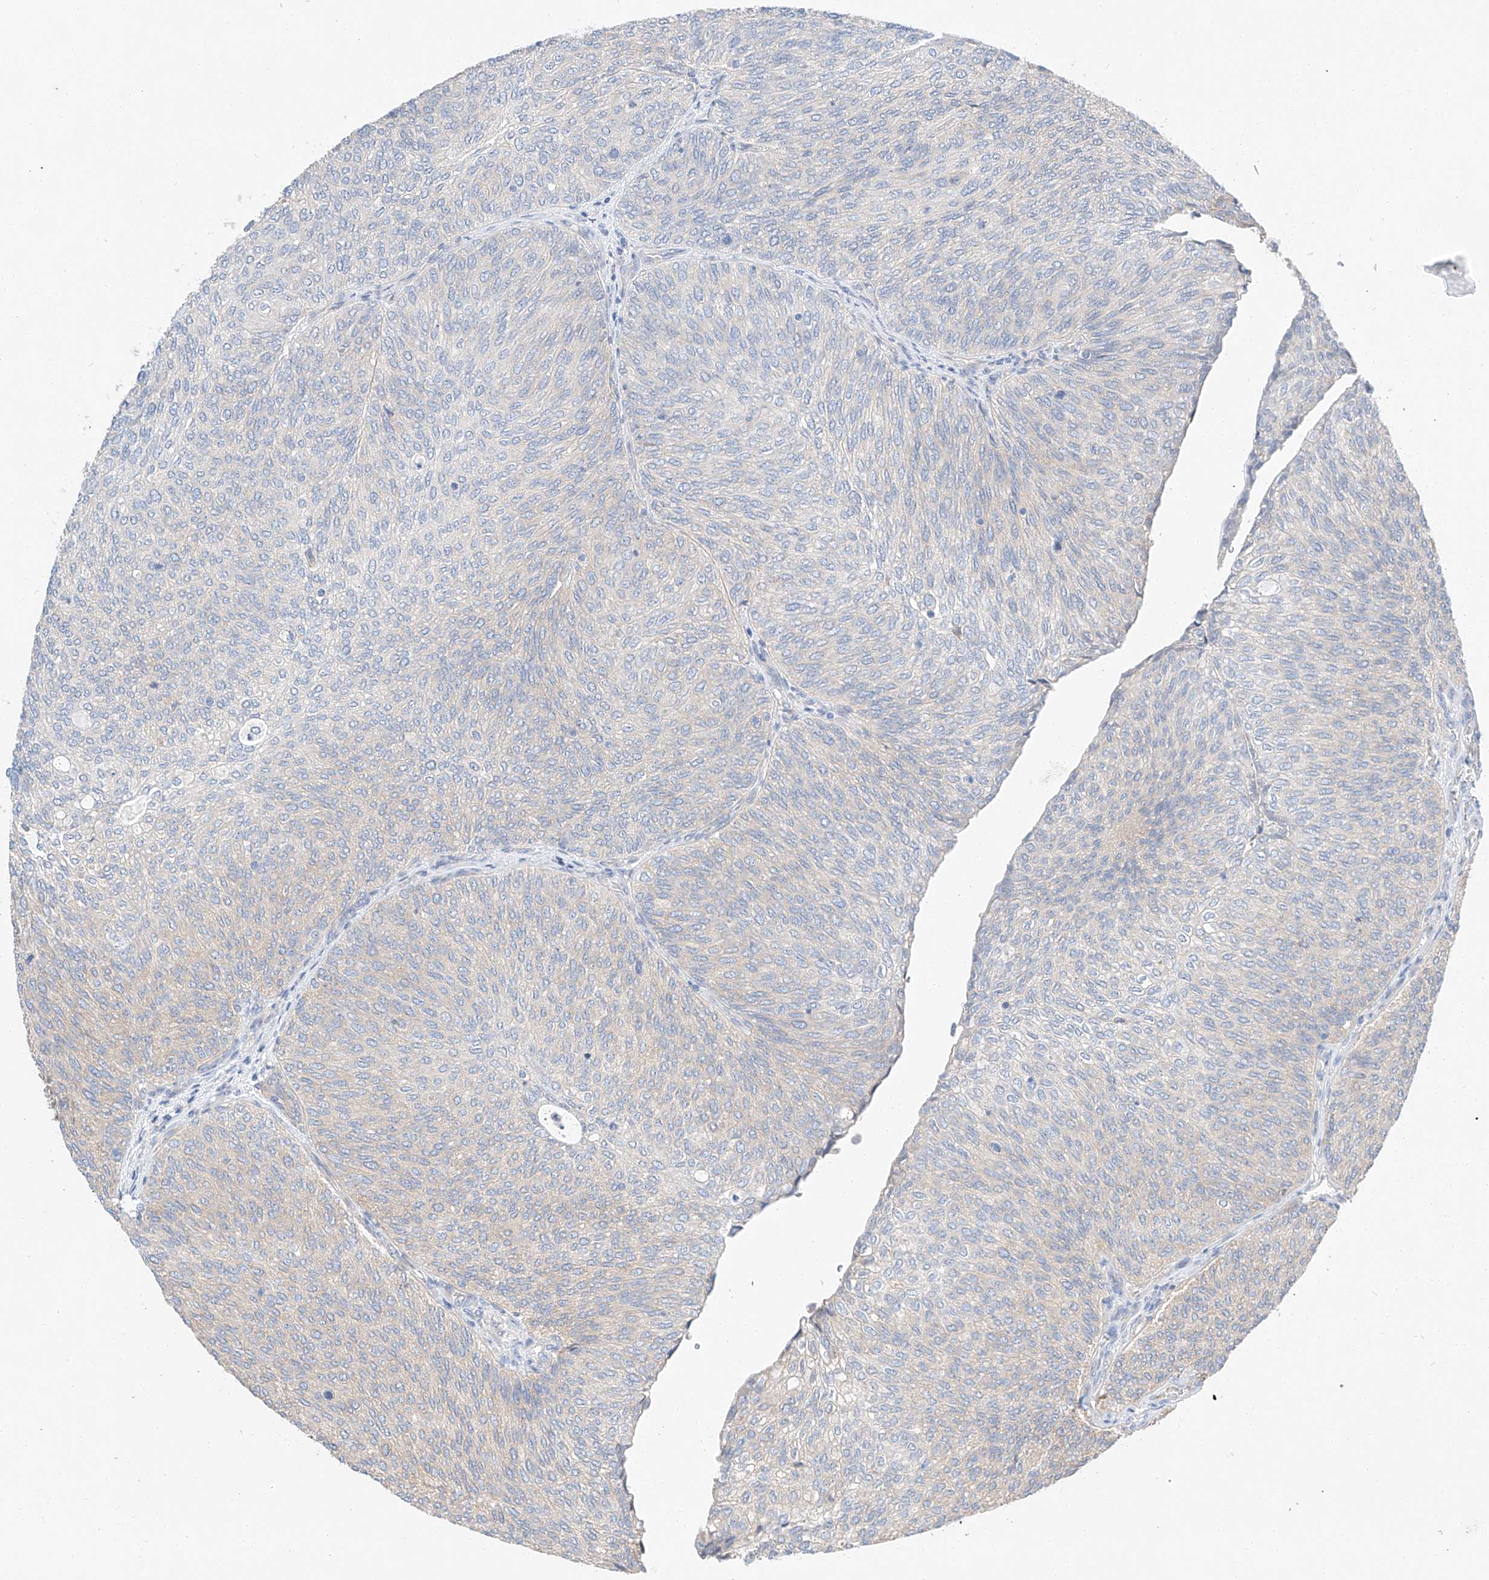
{"staining": {"intensity": "negative", "quantity": "none", "location": "none"}, "tissue": "urothelial cancer", "cell_type": "Tumor cells", "image_type": "cancer", "snomed": [{"axis": "morphology", "description": "Urothelial carcinoma, Low grade"}, {"axis": "topography", "description": "Urinary bladder"}], "caption": "DAB immunohistochemical staining of urothelial cancer reveals no significant expression in tumor cells.", "gene": "RUSC1", "patient": {"sex": "female", "age": 79}}